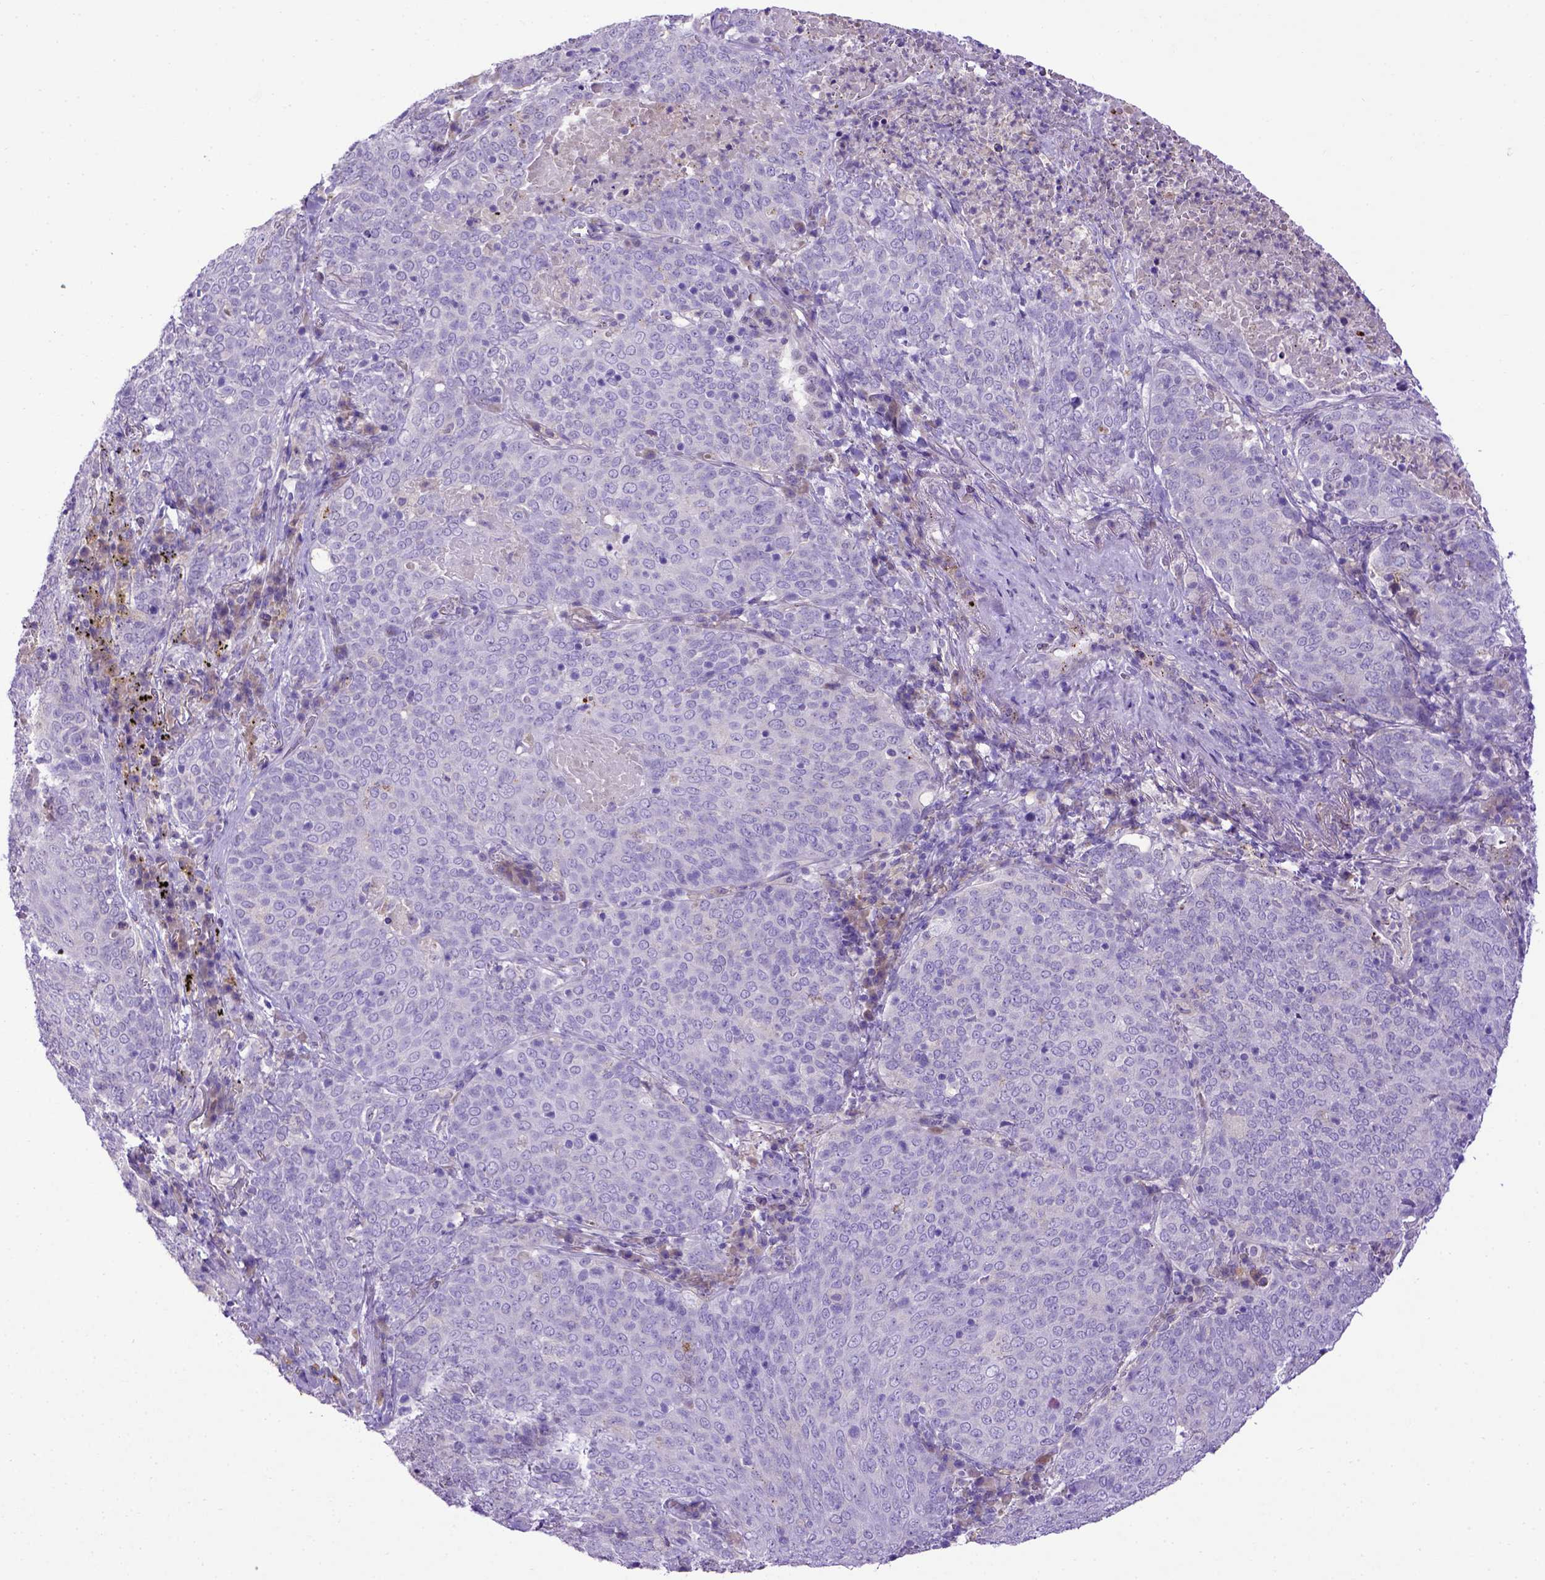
{"staining": {"intensity": "negative", "quantity": "none", "location": "none"}, "tissue": "lung cancer", "cell_type": "Tumor cells", "image_type": "cancer", "snomed": [{"axis": "morphology", "description": "Squamous cell carcinoma, NOS"}, {"axis": "topography", "description": "Lung"}], "caption": "The immunohistochemistry micrograph has no significant positivity in tumor cells of squamous cell carcinoma (lung) tissue.", "gene": "ADAM12", "patient": {"sex": "male", "age": 82}}